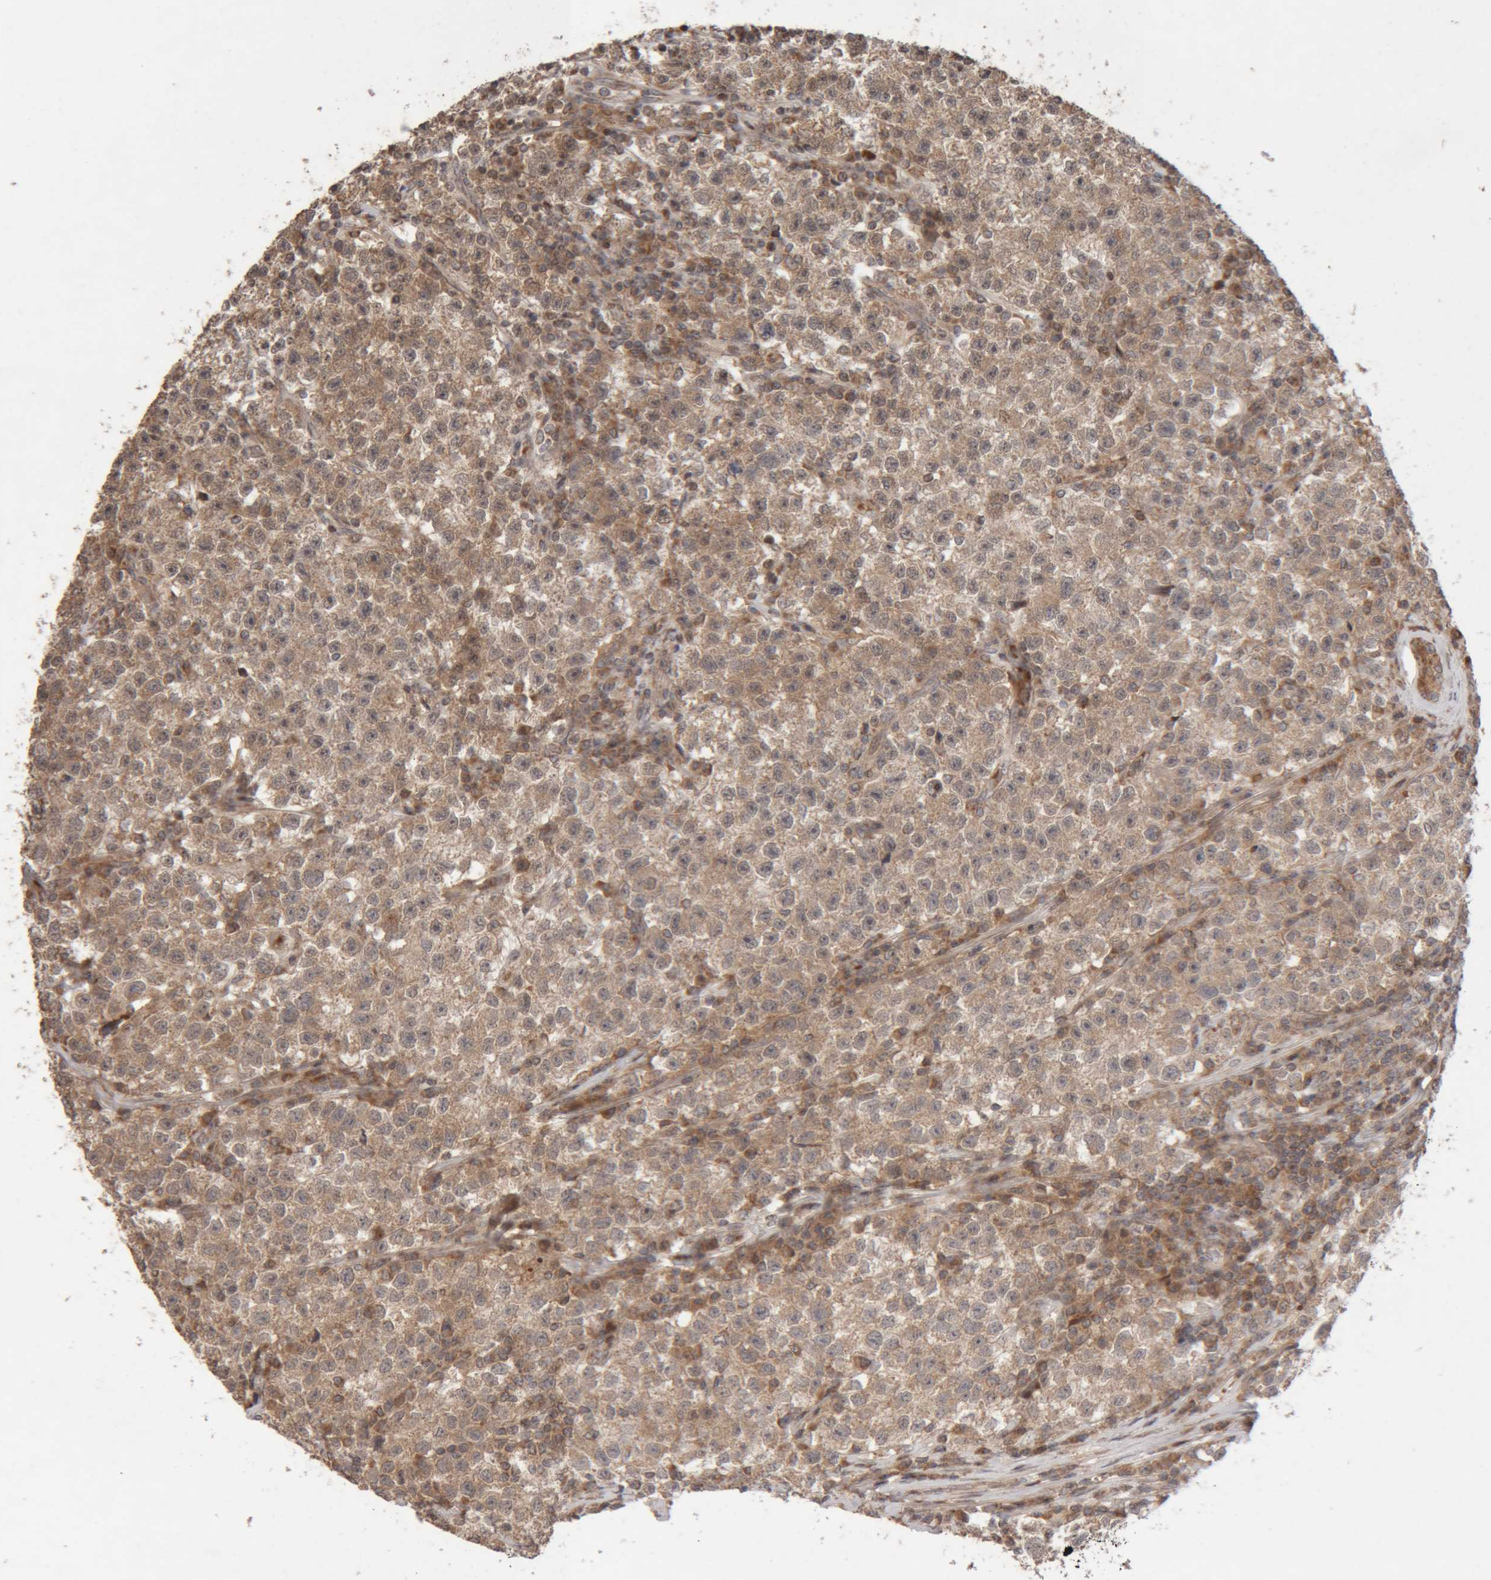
{"staining": {"intensity": "moderate", "quantity": ">75%", "location": "cytoplasmic/membranous"}, "tissue": "testis cancer", "cell_type": "Tumor cells", "image_type": "cancer", "snomed": [{"axis": "morphology", "description": "Seminoma, NOS"}, {"axis": "topography", "description": "Testis"}], "caption": "Immunohistochemistry (IHC) image of human testis seminoma stained for a protein (brown), which demonstrates medium levels of moderate cytoplasmic/membranous expression in approximately >75% of tumor cells.", "gene": "KIF21B", "patient": {"sex": "male", "age": 22}}